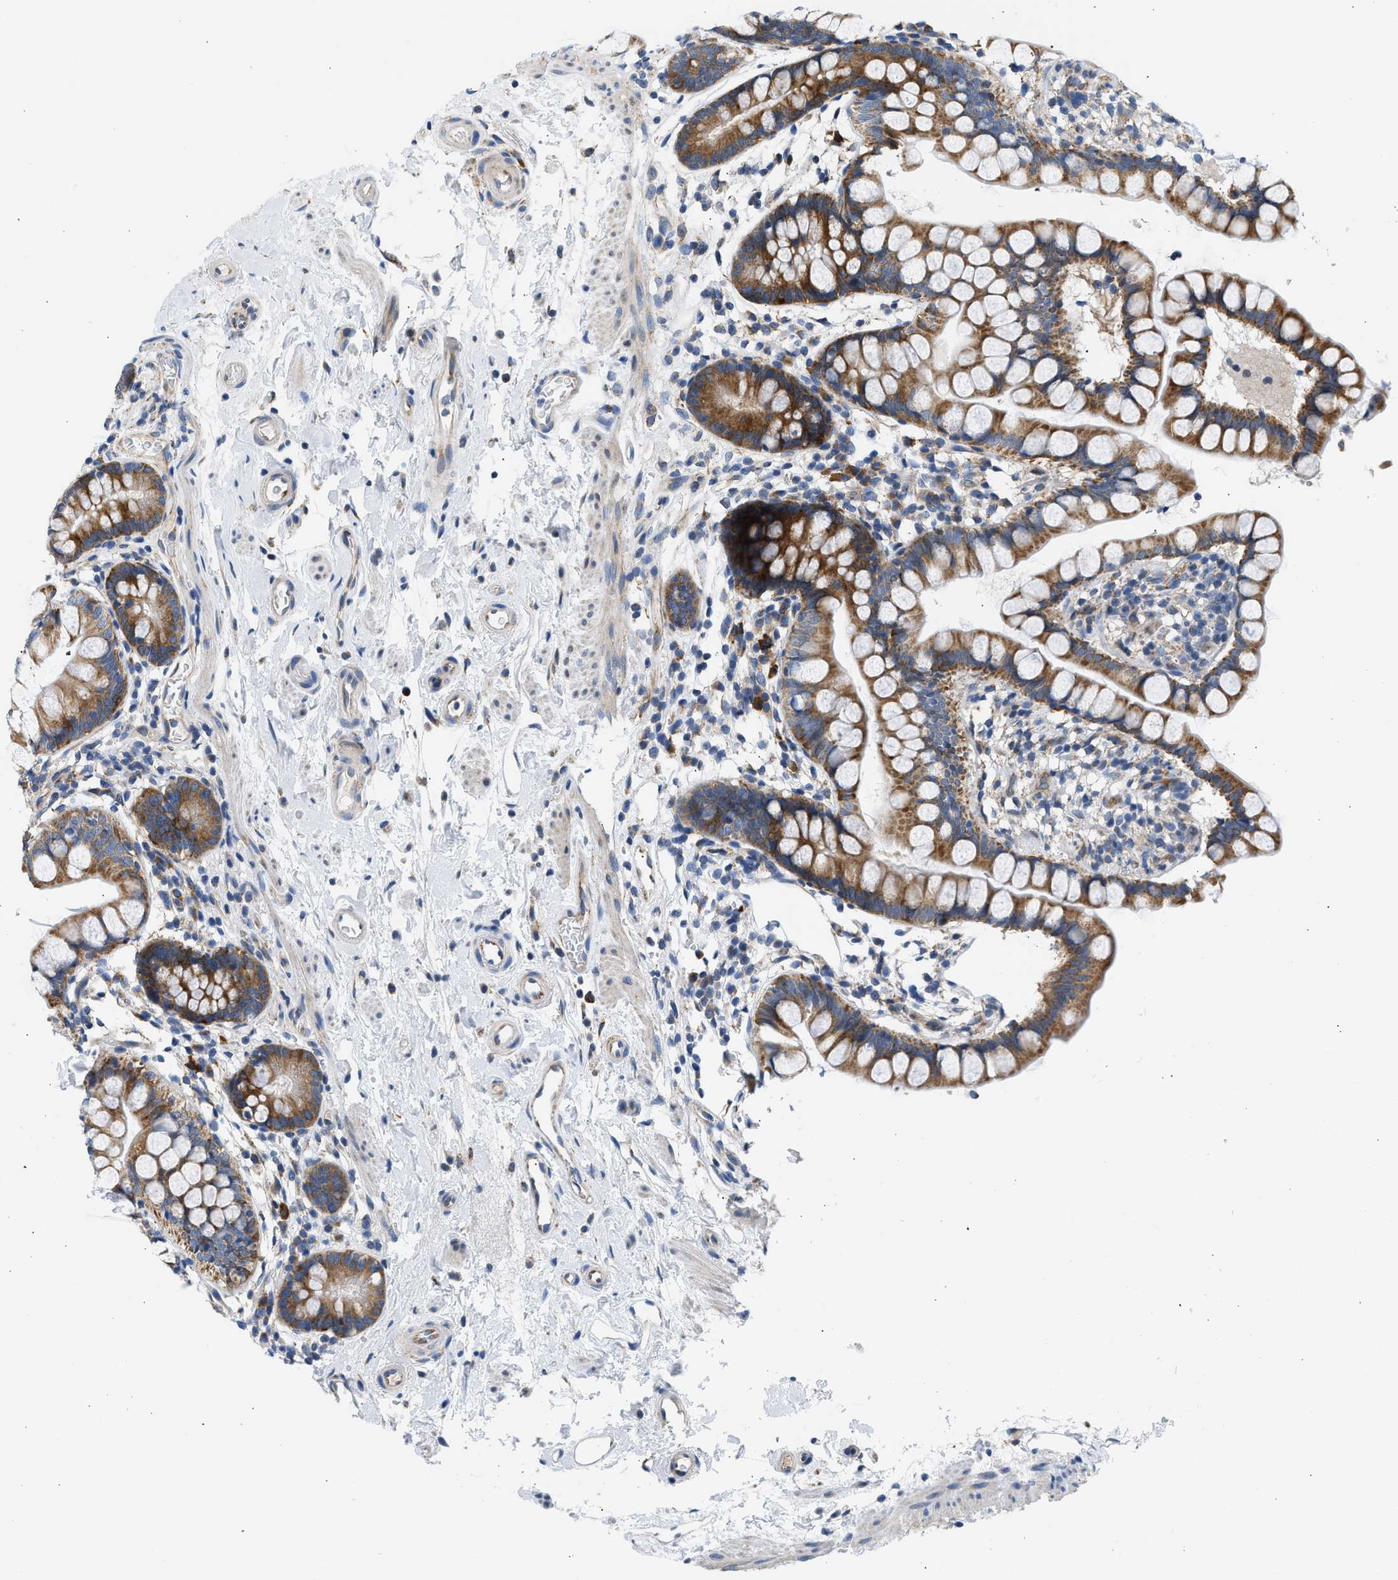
{"staining": {"intensity": "moderate", "quantity": ">75%", "location": "cytoplasmic/membranous"}, "tissue": "small intestine", "cell_type": "Glandular cells", "image_type": "normal", "snomed": [{"axis": "morphology", "description": "Normal tissue, NOS"}, {"axis": "topography", "description": "Small intestine"}], "caption": "Benign small intestine displays moderate cytoplasmic/membranous staining in about >75% of glandular cells (DAB (3,3'-diaminobenzidine) IHC, brown staining for protein, blue staining for nuclei)..", "gene": "CAMKK2", "patient": {"sex": "female", "age": 84}}